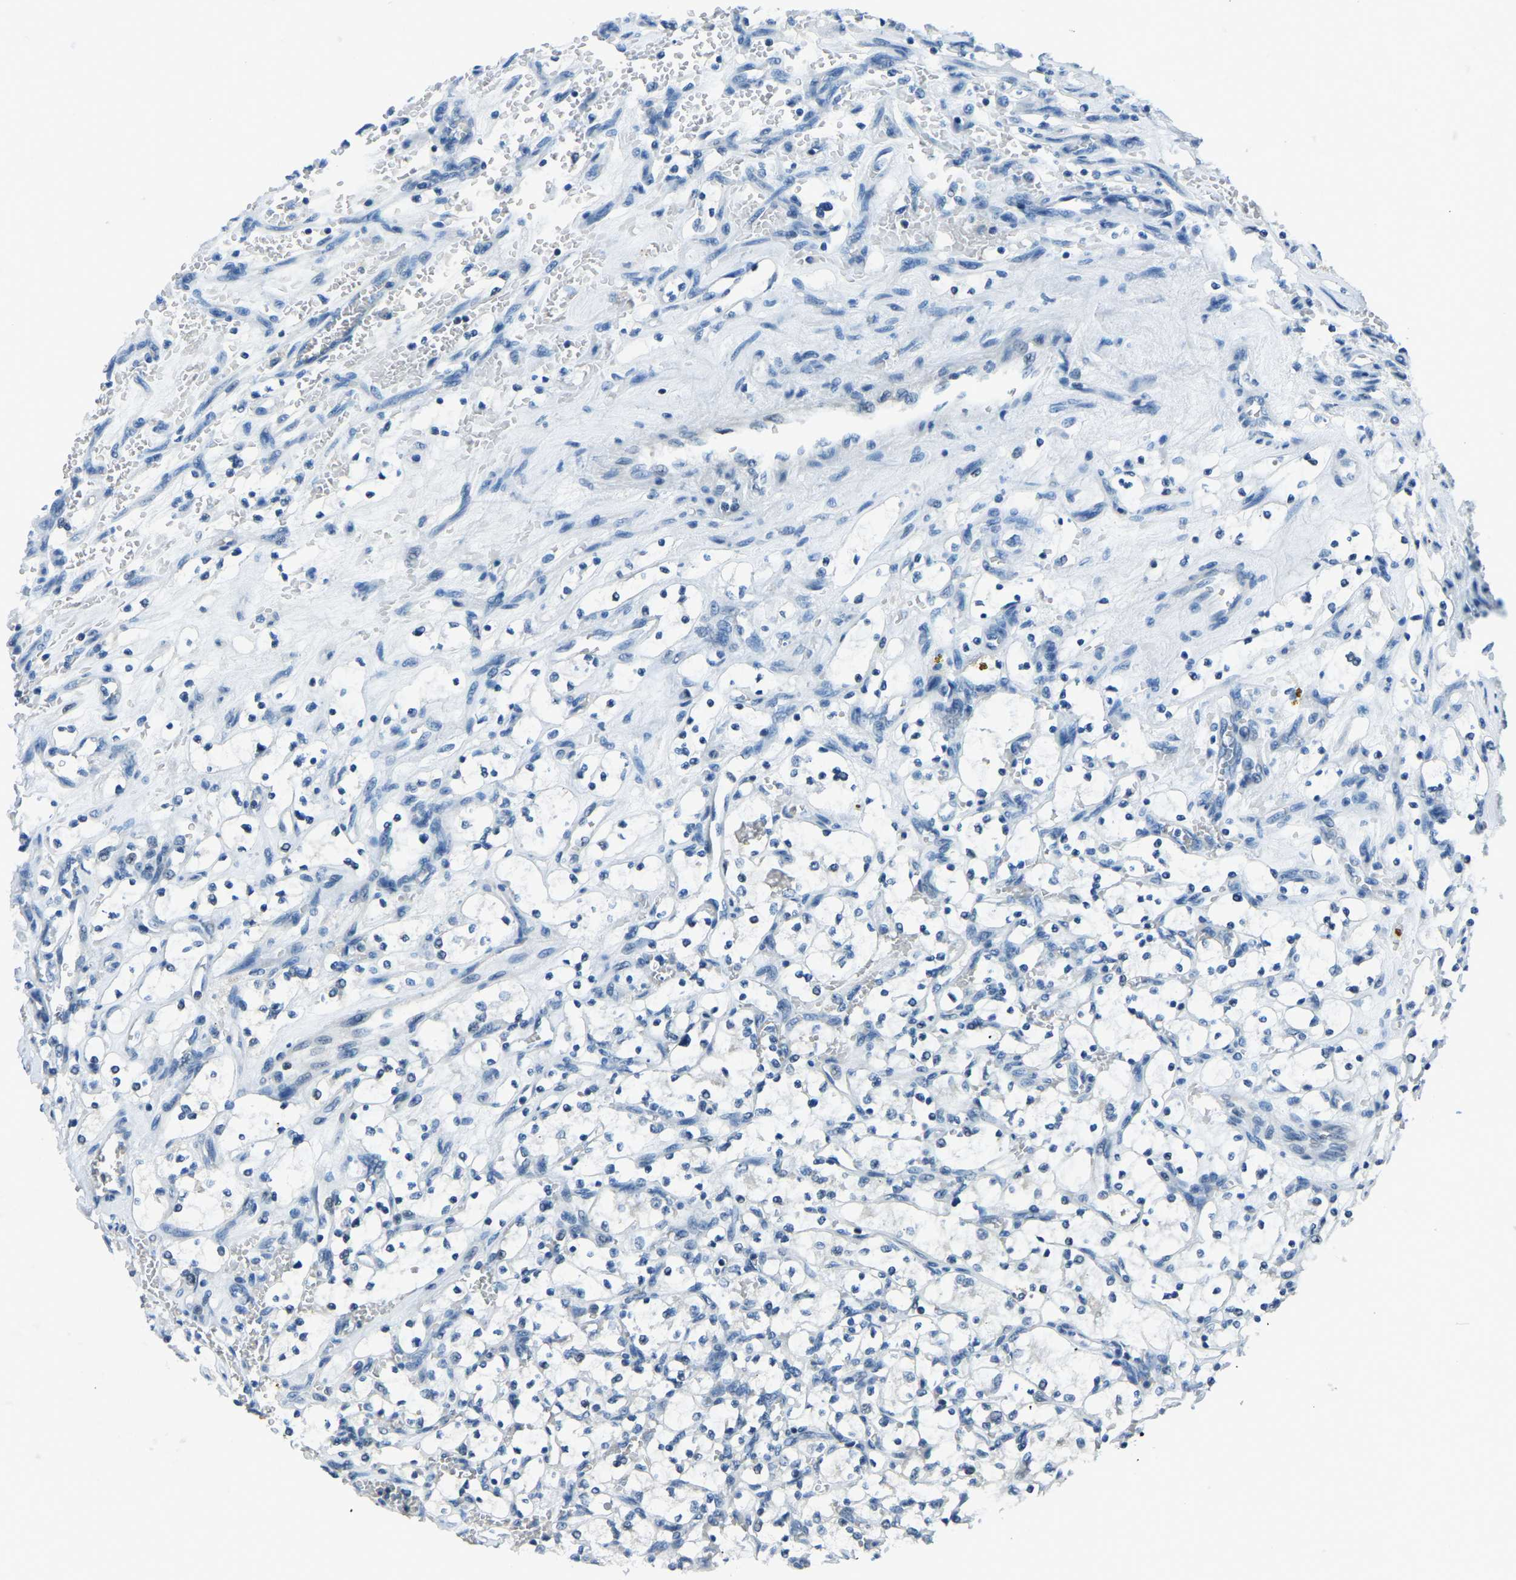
{"staining": {"intensity": "negative", "quantity": "none", "location": "none"}, "tissue": "renal cancer", "cell_type": "Tumor cells", "image_type": "cancer", "snomed": [{"axis": "morphology", "description": "Adenocarcinoma, NOS"}, {"axis": "topography", "description": "Kidney"}], "caption": "High power microscopy micrograph of an IHC photomicrograph of adenocarcinoma (renal), revealing no significant staining in tumor cells.", "gene": "RRP1", "patient": {"sex": "female", "age": 69}}